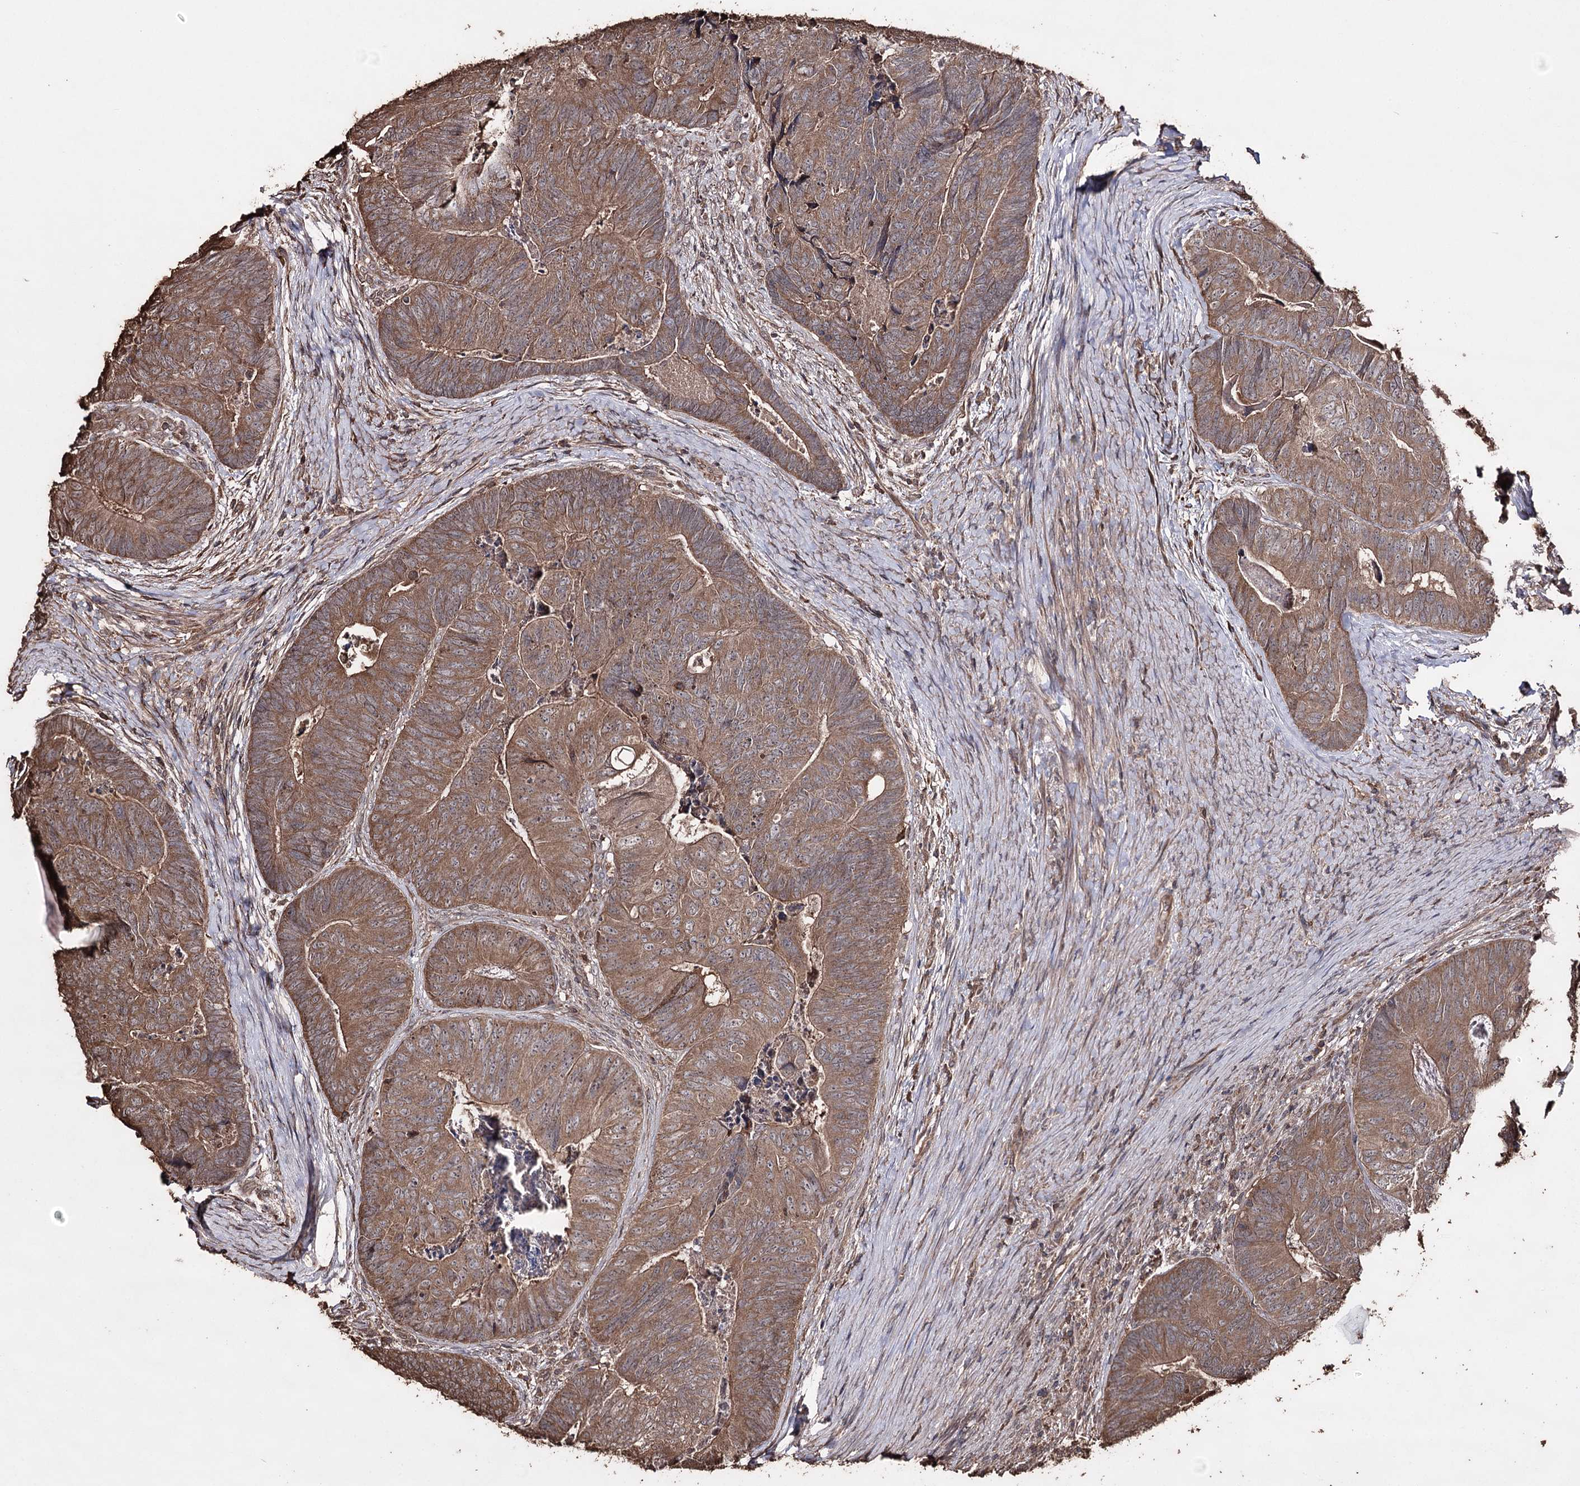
{"staining": {"intensity": "moderate", "quantity": ">75%", "location": "cytoplasmic/membranous"}, "tissue": "colorectal cancer", "cell_type": "Tumor cells", "image_type": "cancer", "snomed": [{"axis": "morphology", "description": "Adenocarcinoma, NOS"}, {"axis": "topography", "description": "Colon"}], "caption": "A brown stain highlights moderate cytoplasmic/membranous positivity of a protein in human colorectal cancer tumor cells.", "gene": "ZNF662", "patient": {"sex": "female", "age": 67}}